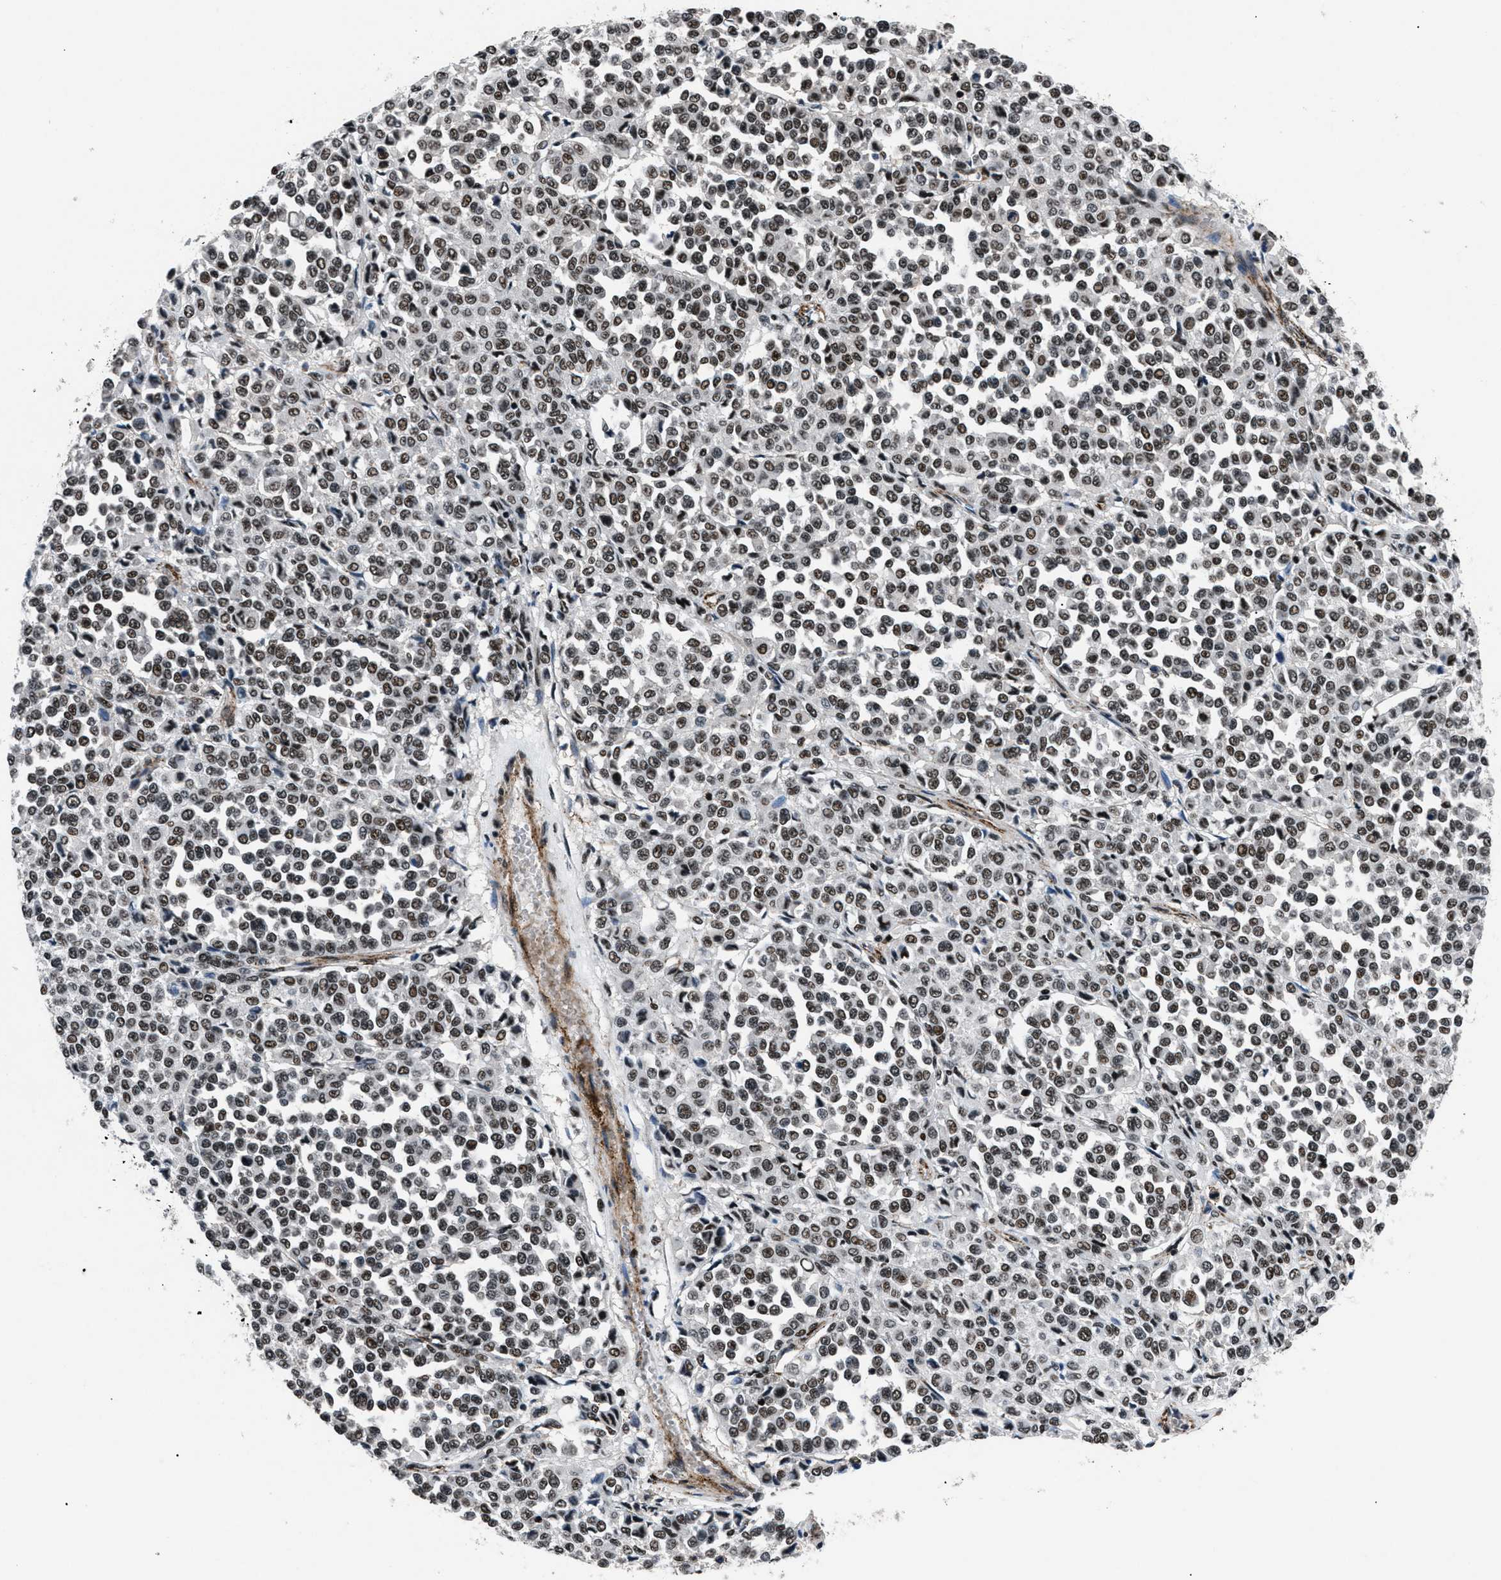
{"staining": {"intensity": "strong", "quantity": ">75%", "location": "nuclear"}, "tissue": "melanoma", "cell_type": "Tumor cells", "image_type": "cancer", "snomed": [{"axis": "morphology", "description": "Malignant melanoma, Metastatic site"}, {"axis": "topography", "description": "Pancreas"}], "caption": "Immunohistochemical staining of malignant melanoma (metastatic site) shows strong nuclear protein positivity in about >75% of tumor cells. Nuclei are stained in blue.", "gene": "SMARCB1", "patient": {"sex": "female", "age": 30}}